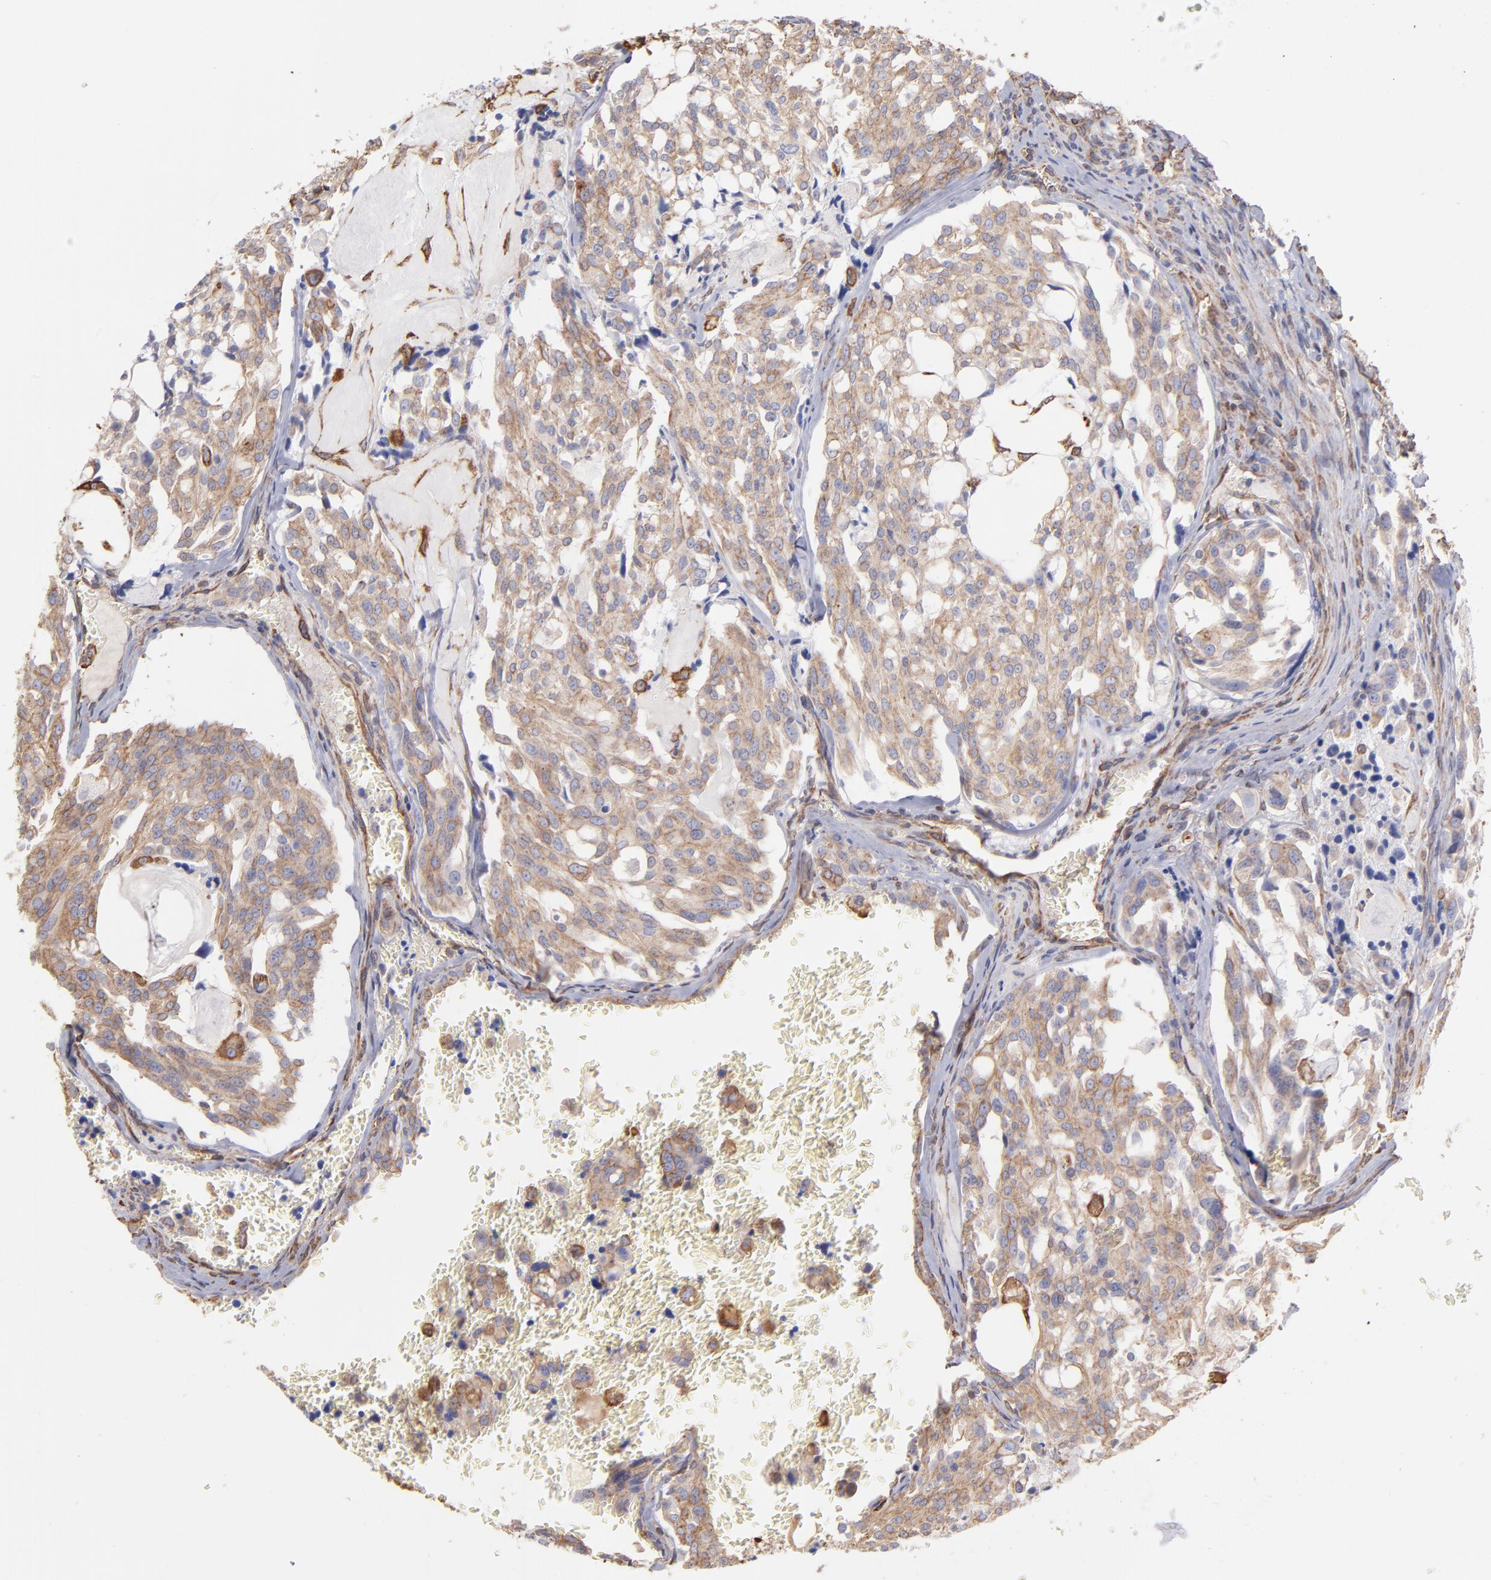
{"staining": {"intensity": "moderate", "quantity": ">75%", "location": "cytoplasmic/membranous"}, "tissue": "thyroid cancer", "cell_type": "Tumor cells", "image_type": "cancer", "snomed": [{"axis": "morphology", "description": "Carcinoma, NOS"}, {"axis": "morphology", "description": "Carcinoid, malignant, NOS"}, {"axis": "topography", "description": "Thyroid gland"}], "caption": "Protein expression analysis of thyroid cancer (carcinoma) shows moderate cytoplasmic/membranous staining in approximately >75% of tumor cells.", "gene": "PLEC", "patient": {"sex": "male", "age": 33}}